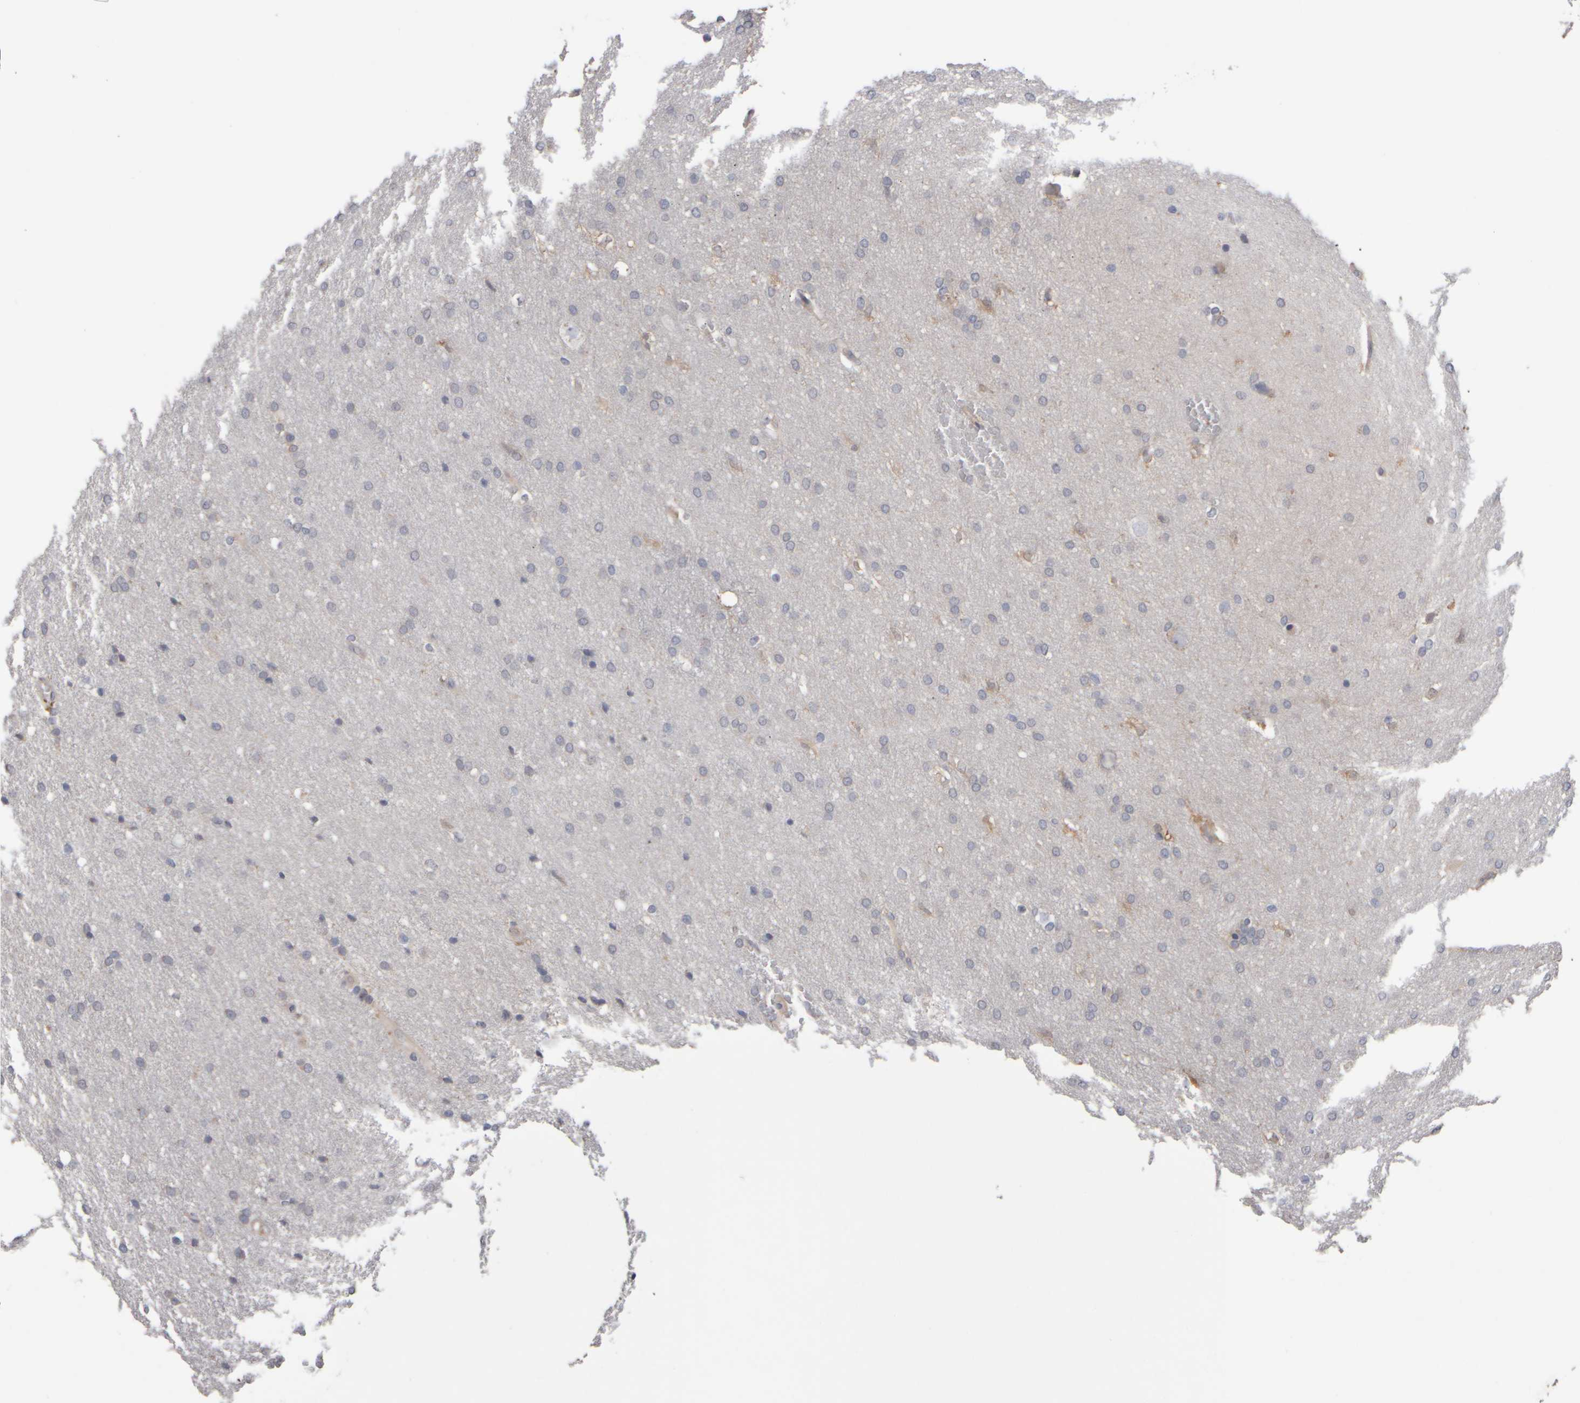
{"staining": {"intensity": "weak", "quantity": "<25%", "location": "cytoplasmic/membranous"}, "tissue": "glioma", "cell_type": "Tumor cells", "image_type": "cancer", "snomed": [{"axis": "morphology", "description": "Glioma, malignant, Low grade"}, {"axis": "topography", "description": "Brain"}], "caption": "An image of human malignant low-grade glioma is negative for staining in tumor cells.", "gene": "EPHX2", "patient": {"sex": "female", "age": 37}}